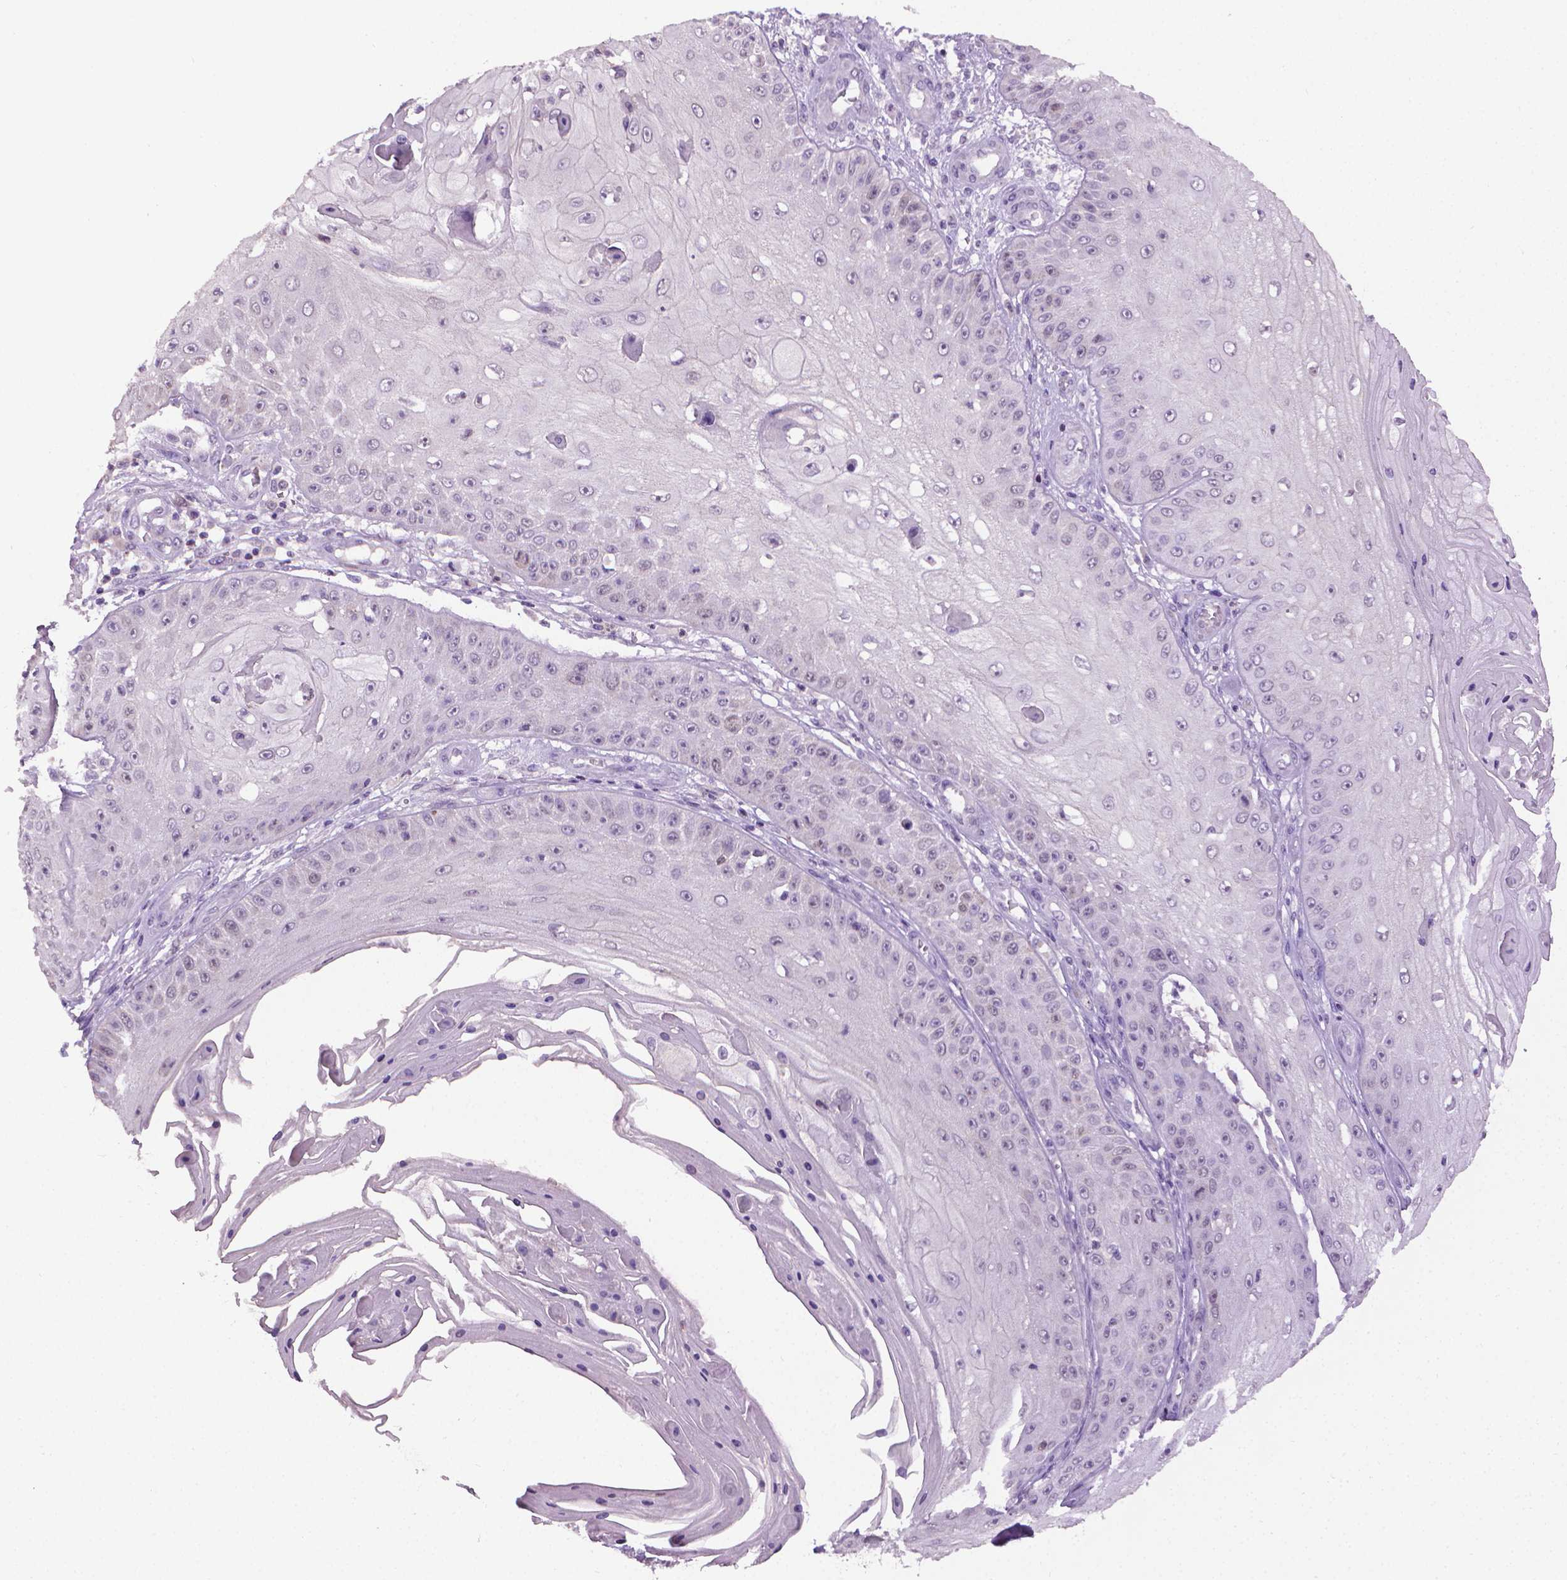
{"staining": {"intensity": "negative", "quantity": "none", "location": "none"}, "tissue": "skin cancer", "cell_type": "Tumor cells", "image_type": "cancer", "snomed": [{"axis": "morphology", "description": "Squamous cell carcinoma, NOS"}, {"axis": "topography", "description": "Skin"}], "caption": "Image shows no protein staining in tumor cells of skin squamous cell carcinoma tissue.", "gene": "CDKN2D", "patient": {"sex": "male", "age": 70}}